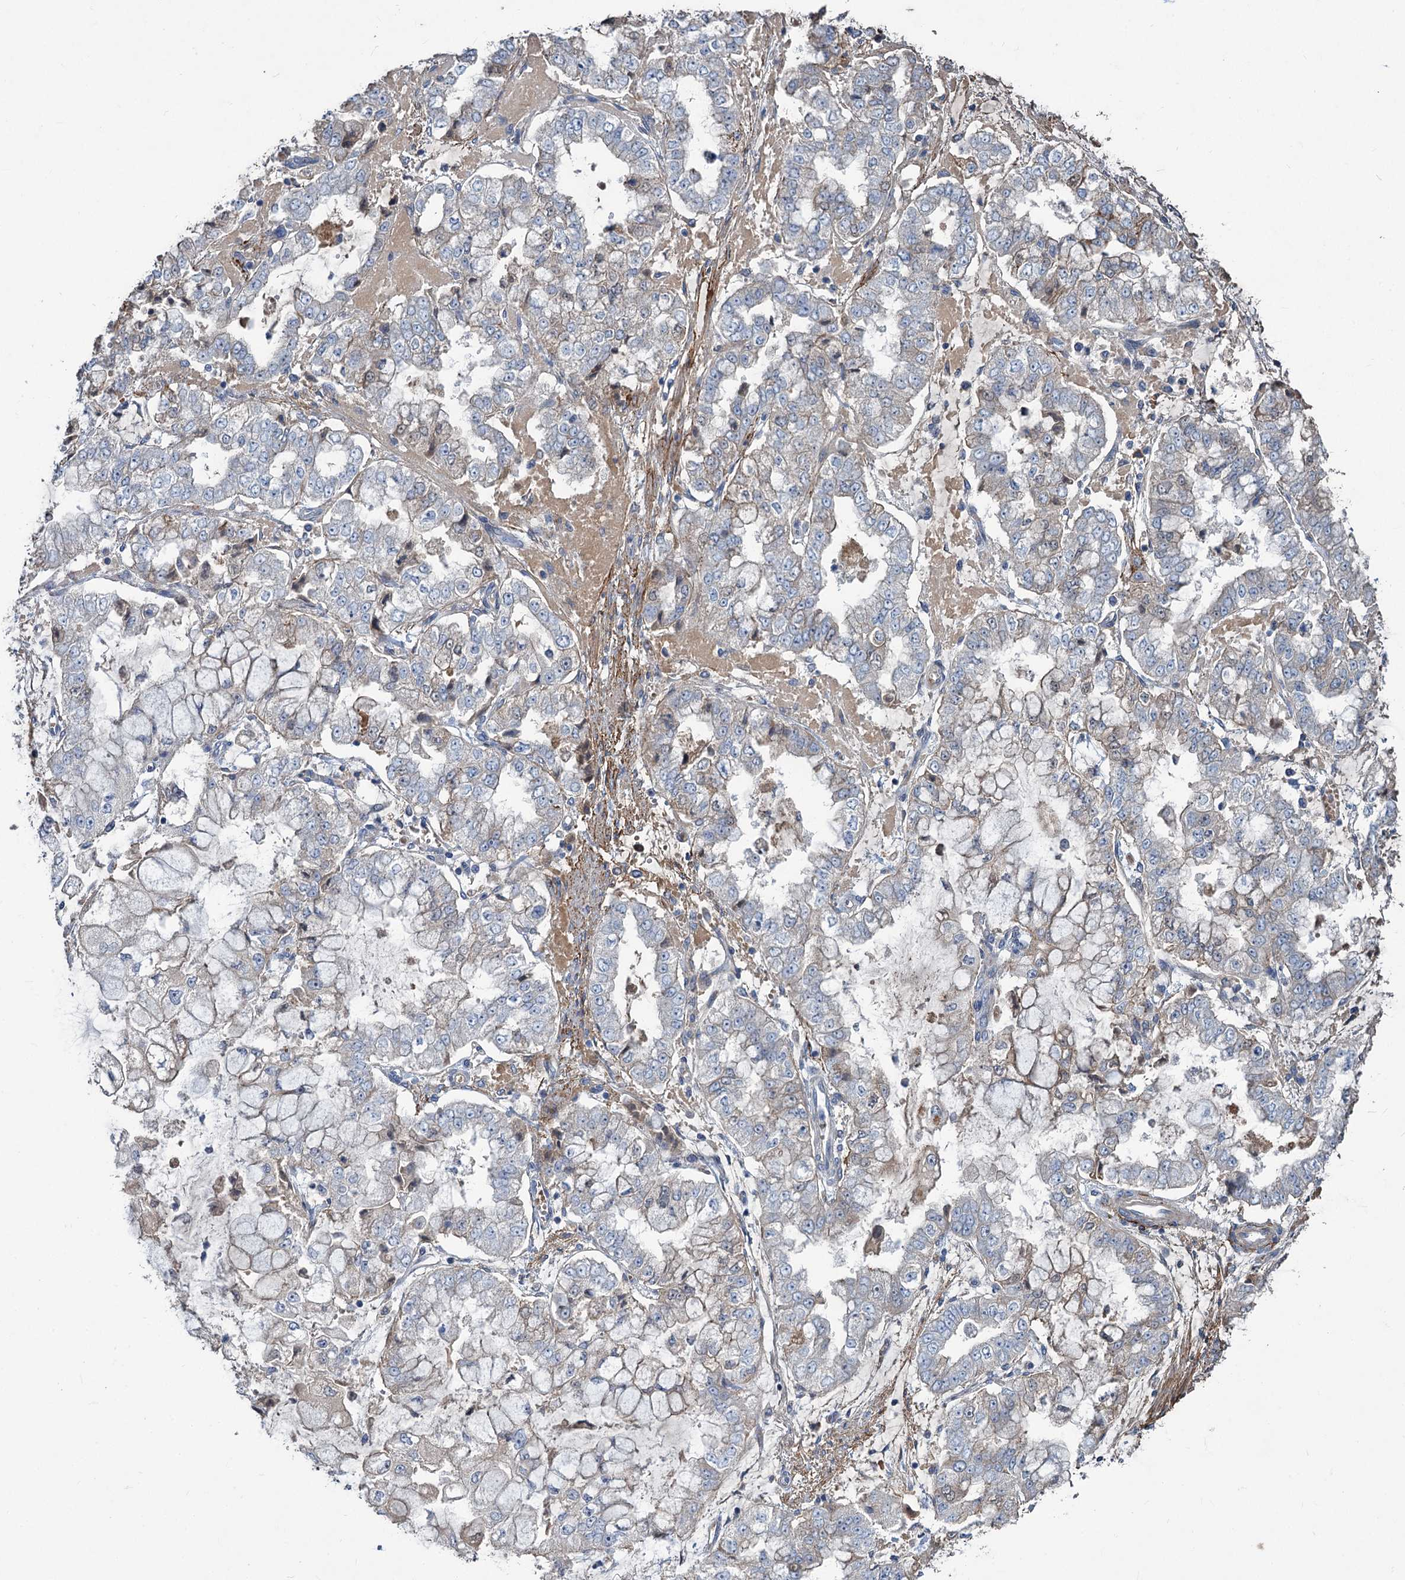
{"staining": {"intensity": "negative", "quantity": "none", "location": "none"}, "tissue": "stomach cancer", "cell_type": "Tumor cells", "image_type": "cancer", "snomed": [{"axis": "morphology", "description": "Adenocarcinoma, NOS"}, {"axis": "topography", "description": "Stomach"}], "caption": "High magnification brightfield microscopy of stomach cancer stained with DAB (3,3'-diaminobenzidine) (brown) and counterstained with hematoxylin (blue): tumor cells show no significant staining. (DAB (3,3'-diaminobenzidine) immunohistochemistry (IHC), high magnification).", "gene": "URAD", "patient": {"sex": "male", "age": 76}}